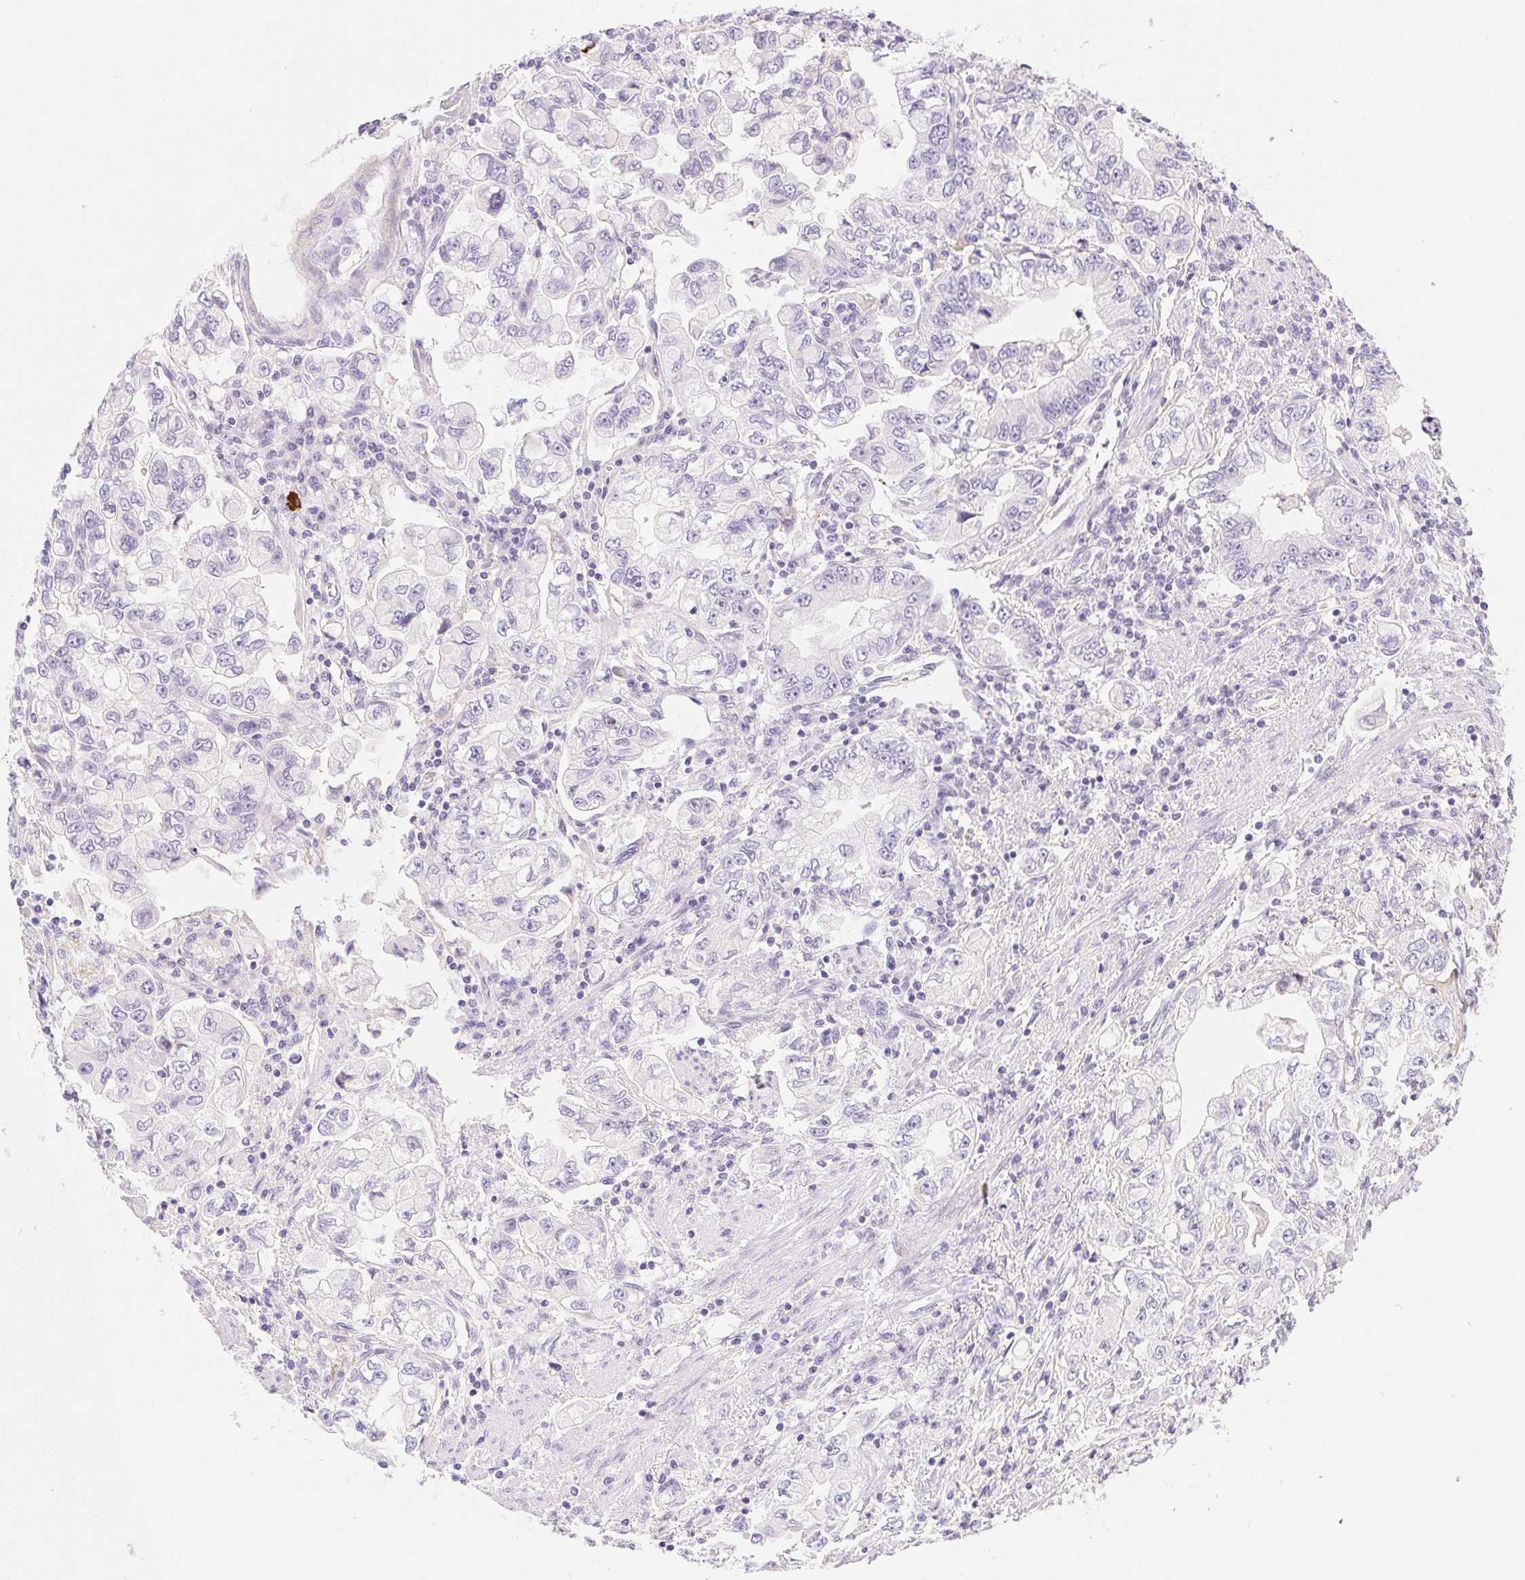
{"staining": {"intensity": "negative", "quantity": "none", "location": "none"}, "tissue": "stomach cancer", "cell_type": "Tumor cells", "image_type": "cancer", "snomed": [{"axis": "morphology", "description": "Adenocarcinoma, NOS"}, {"axis": "topography", "description": "Stomach, lower"}], "caption": "Immunohistochemistry micrograph of stomach cancer (adenocarcinoma) stained for a protein (brown), which exhibits no positivity in tumor cells.", "gene": "FGA", "patient": {"sex": "female", "age": 93}}